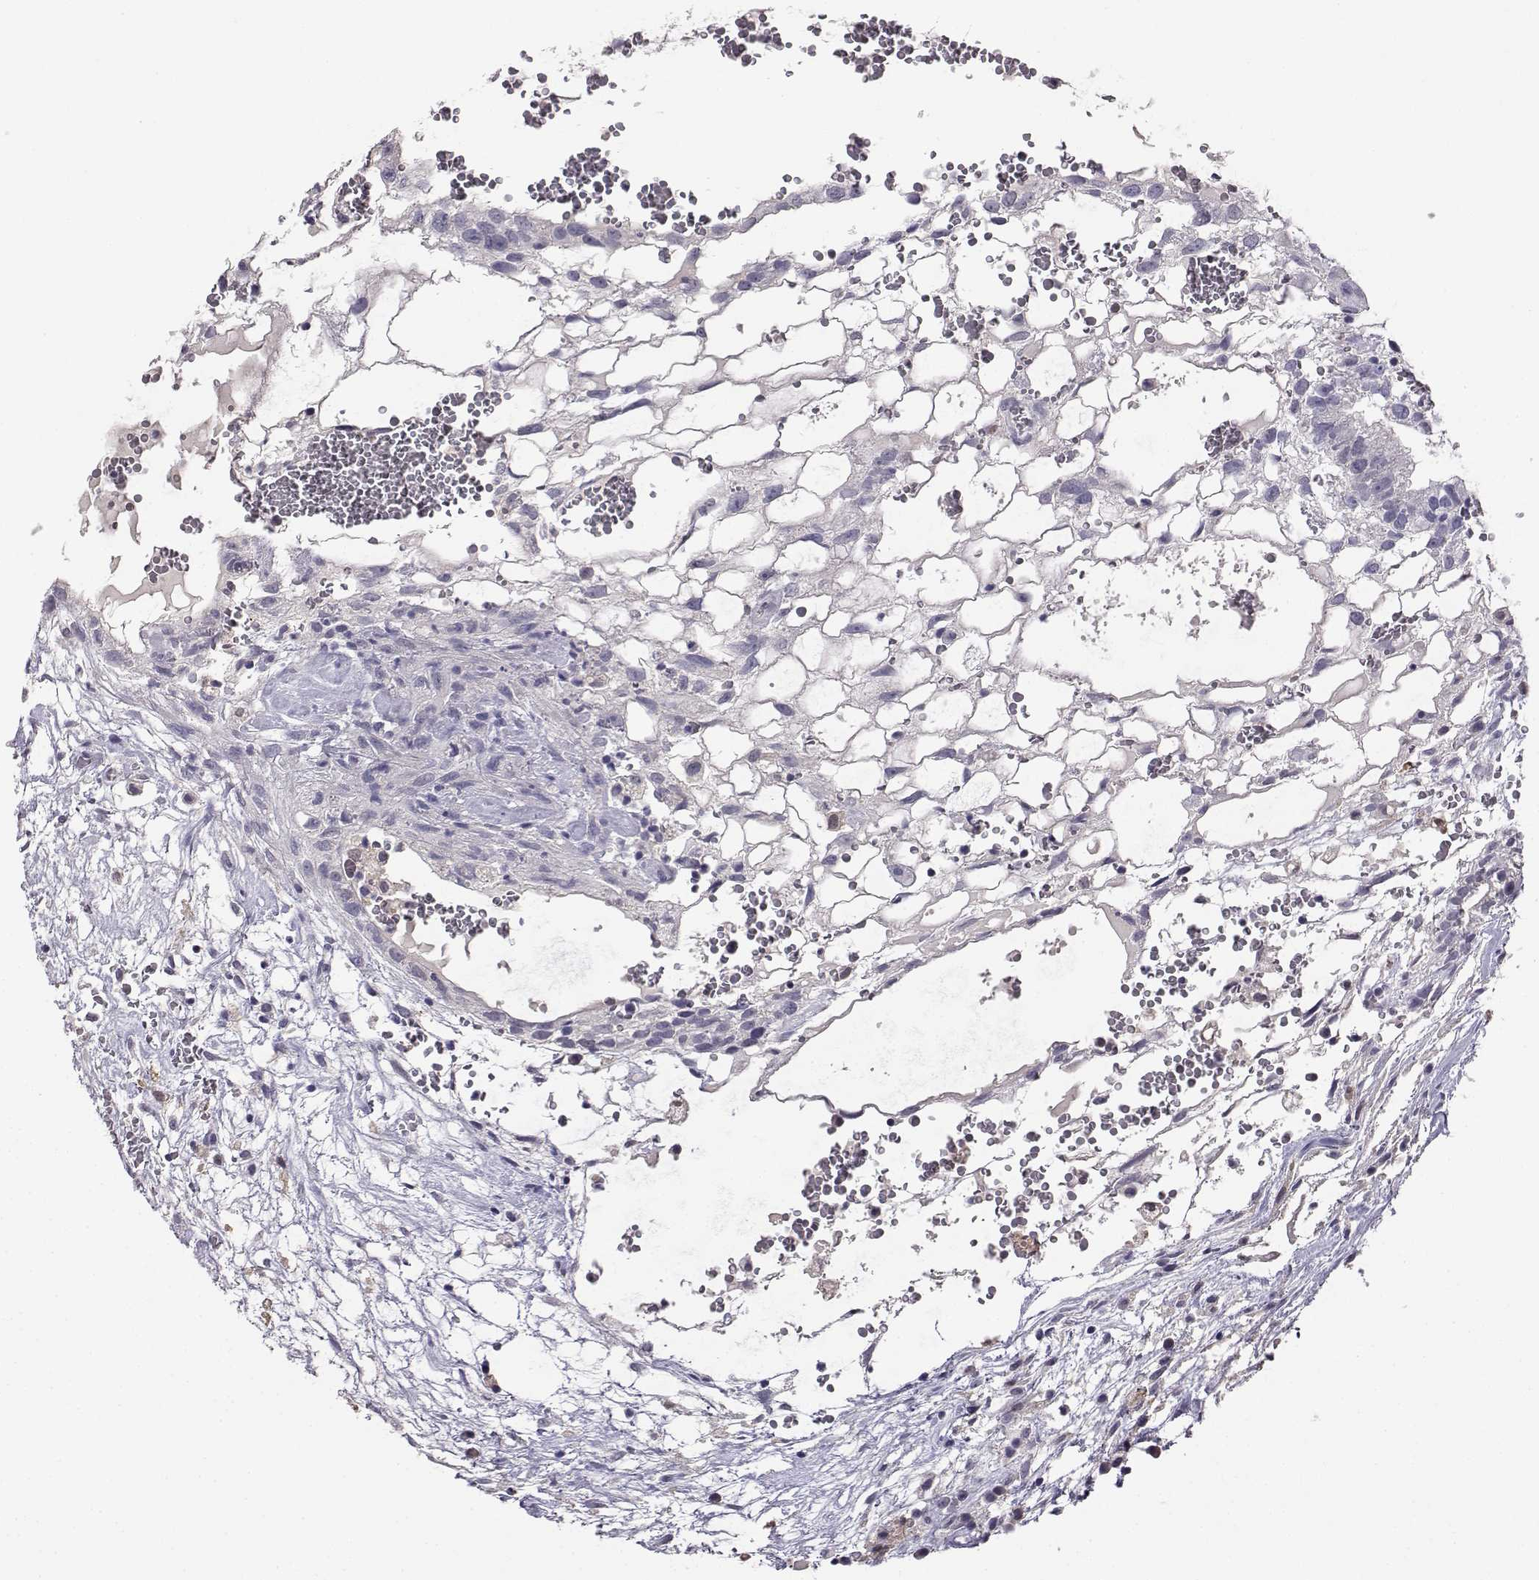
{"staining": {"intensity": "negative", "quantity": "none", "location": "none"}, "tissue": "testis cancer", "cell_type": "Tumor cells", "image_type": "cancer", "snomed": [{"axis": "morphology", "description": "Normal tissue, NOS"}, {"axis": "morphology", "description": "Carcinoma, Embryonal, NOS"}, {"axis": "topography", "description": "Testis"}], "caption": "Tumor cells show no significant positivity in embryonal carcinoma (testis). Brightfield microscopy of IHC stained with DAB (brown) and hematoxylin (blue), captured at high magnification.", "gene": "AKR1B1", "patient": {"sex": "male", "age": 32}}